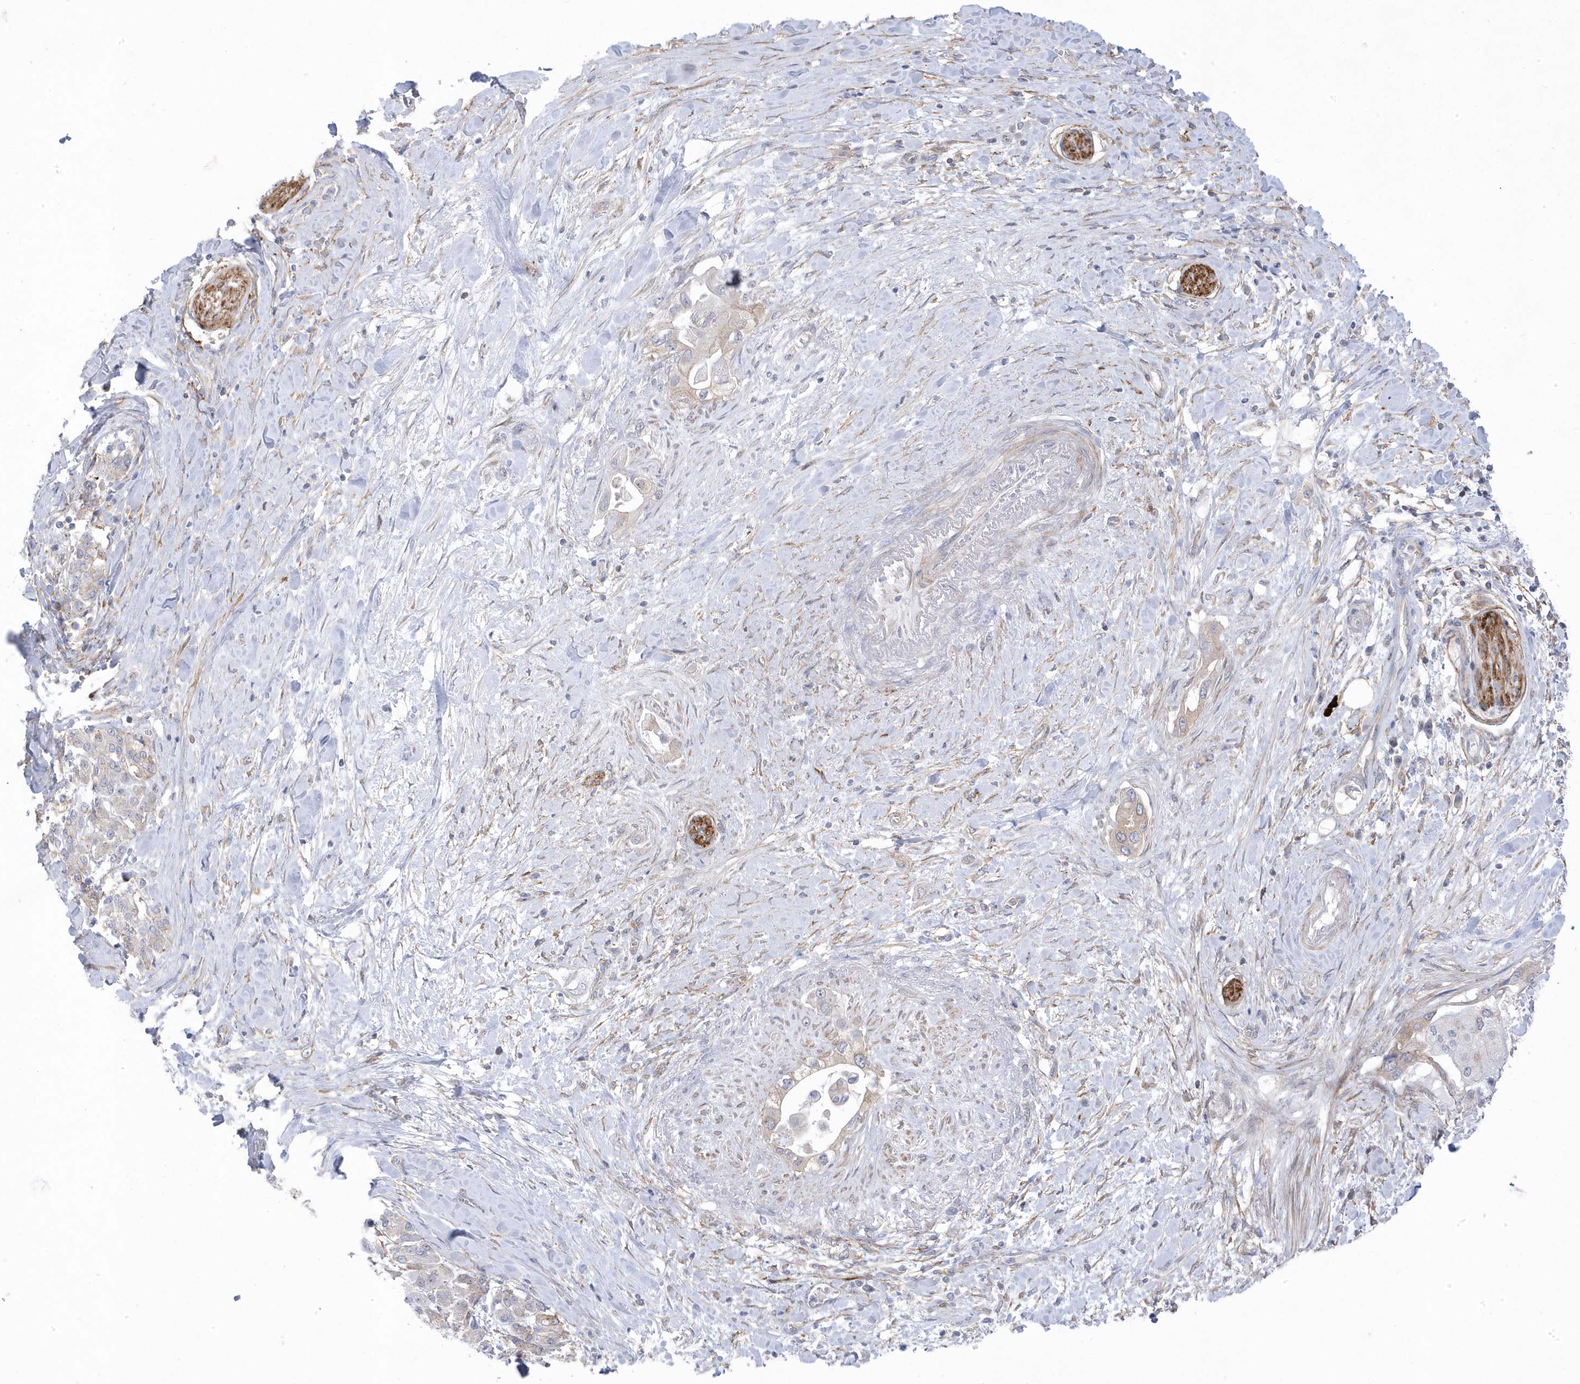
{"staining": {"intensity": "weak", "quantity": "25%-75%", "location": "cytoplasmic/membranous"}, "tissue": "pancreatic cancer", "cell_type": "Tumor cells", "image_type": "cancer", "snomed": [{"axis": "morphology", "description": "Inflammation, NOS"}, {"axis": "morphology", "description": "Adenocarcinoma, NOS"}, {"axis": "topography", "description": "Pancreas"}], "caption": "Human pancreatic adenocarcinoma stained with a brown dye reveals weak cytoplasmic/membranous positive expression in about 25%-75% of tumor cells.", "gene": "ANAPC1", "patient": {"sex": "female", "age": 56}}